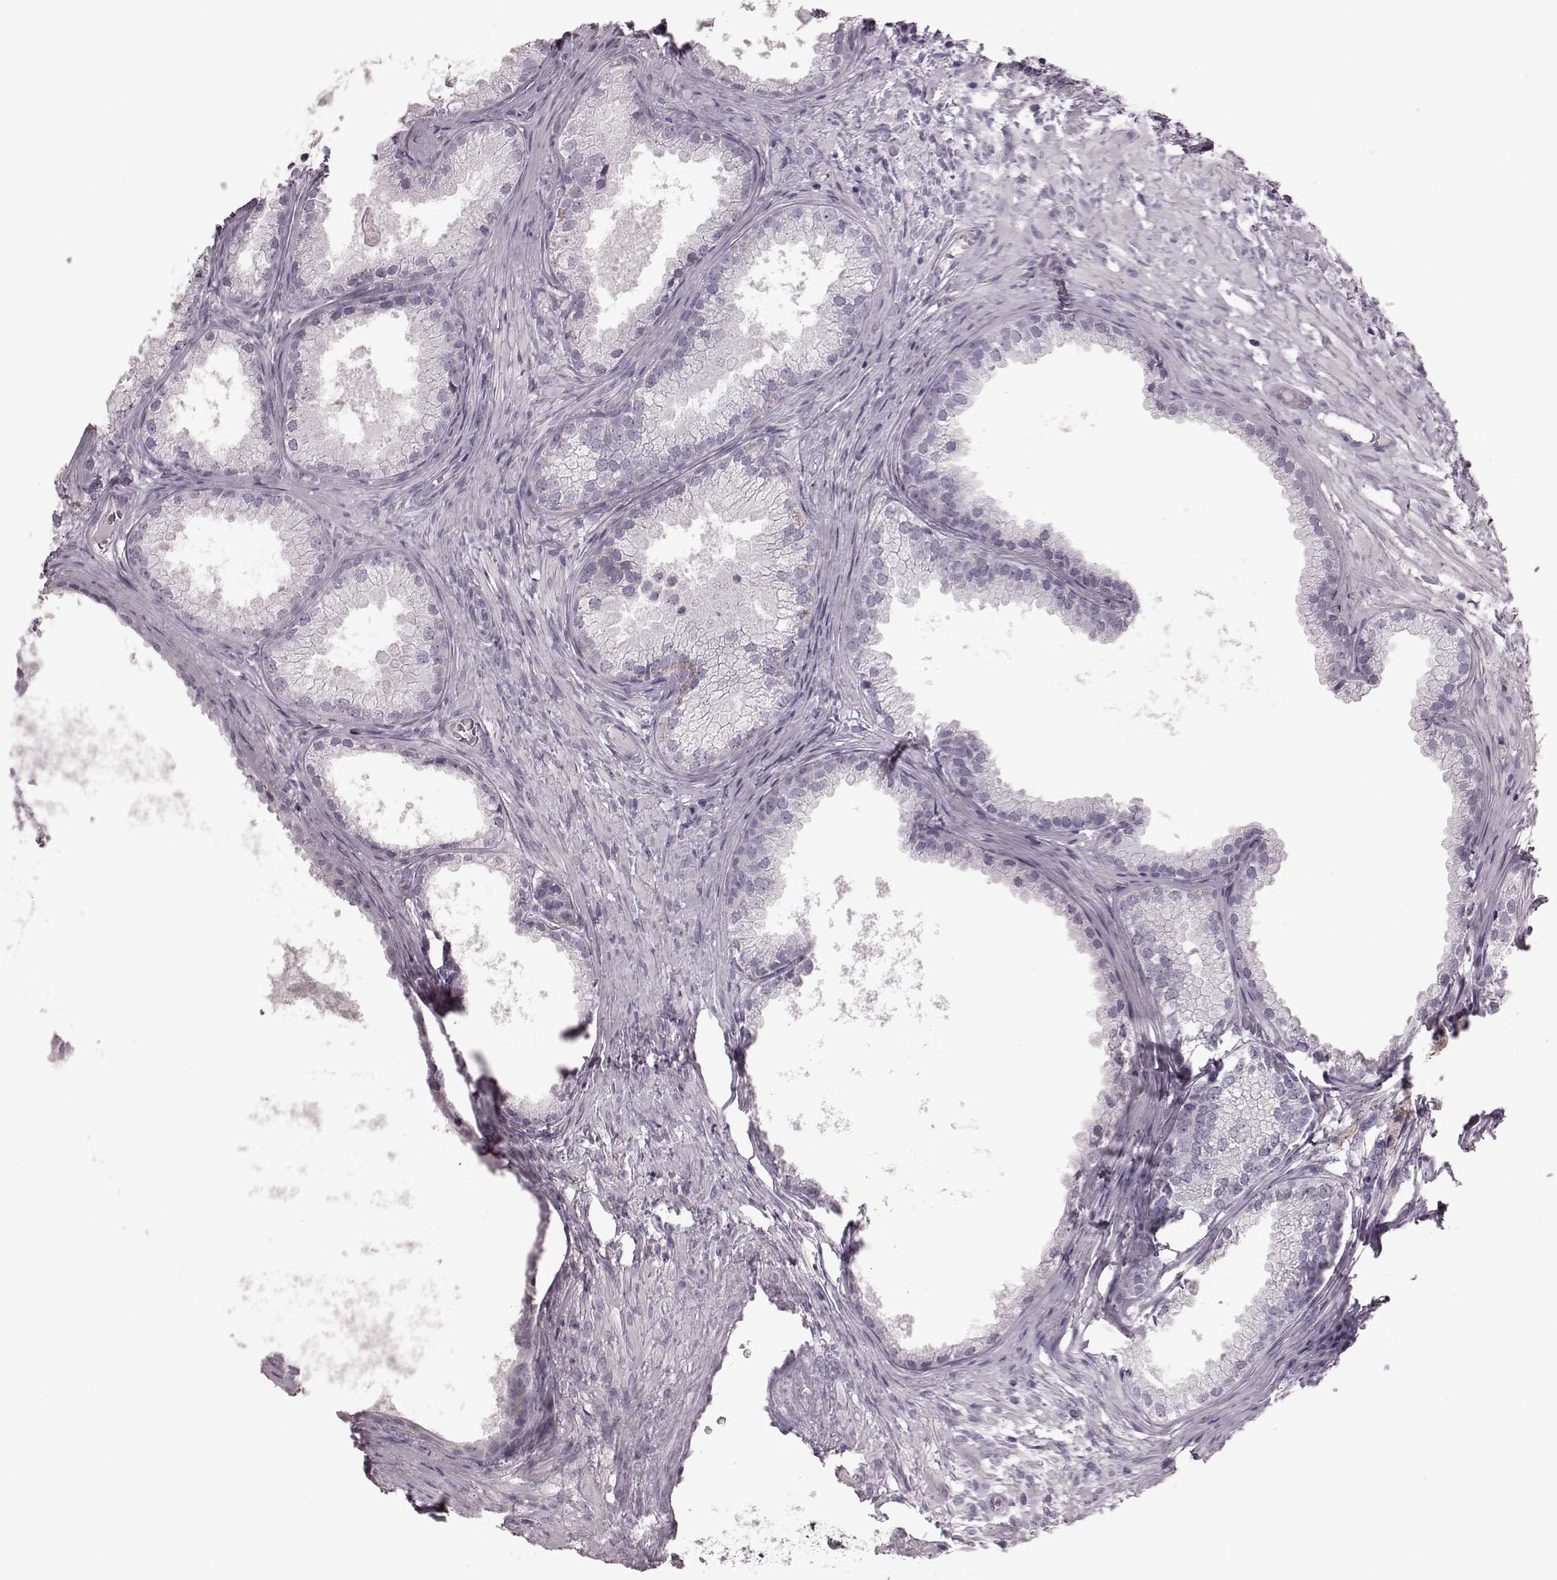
{"staining": {"intensity": "negative", "quantity": "none", "location": "none"}, "tissue": "prostate cancer", "cell_type": "Tumor cells", "image_type": "cancer", "snomed": [{"axis": "morphology", "description": "Adenocarcinoma, High grade"}, {"axis": "topography", "description": "Prostate"}], "caption": "There is no significant positivity in tumor cells of prostate cancer (high-grade adenocarcinoma). (DAB immunohistochemistry visualized using brightfield microscopy, high magnification).", "gene": "CRYBA2", "patient": {"sex": "male", "age": 83}}